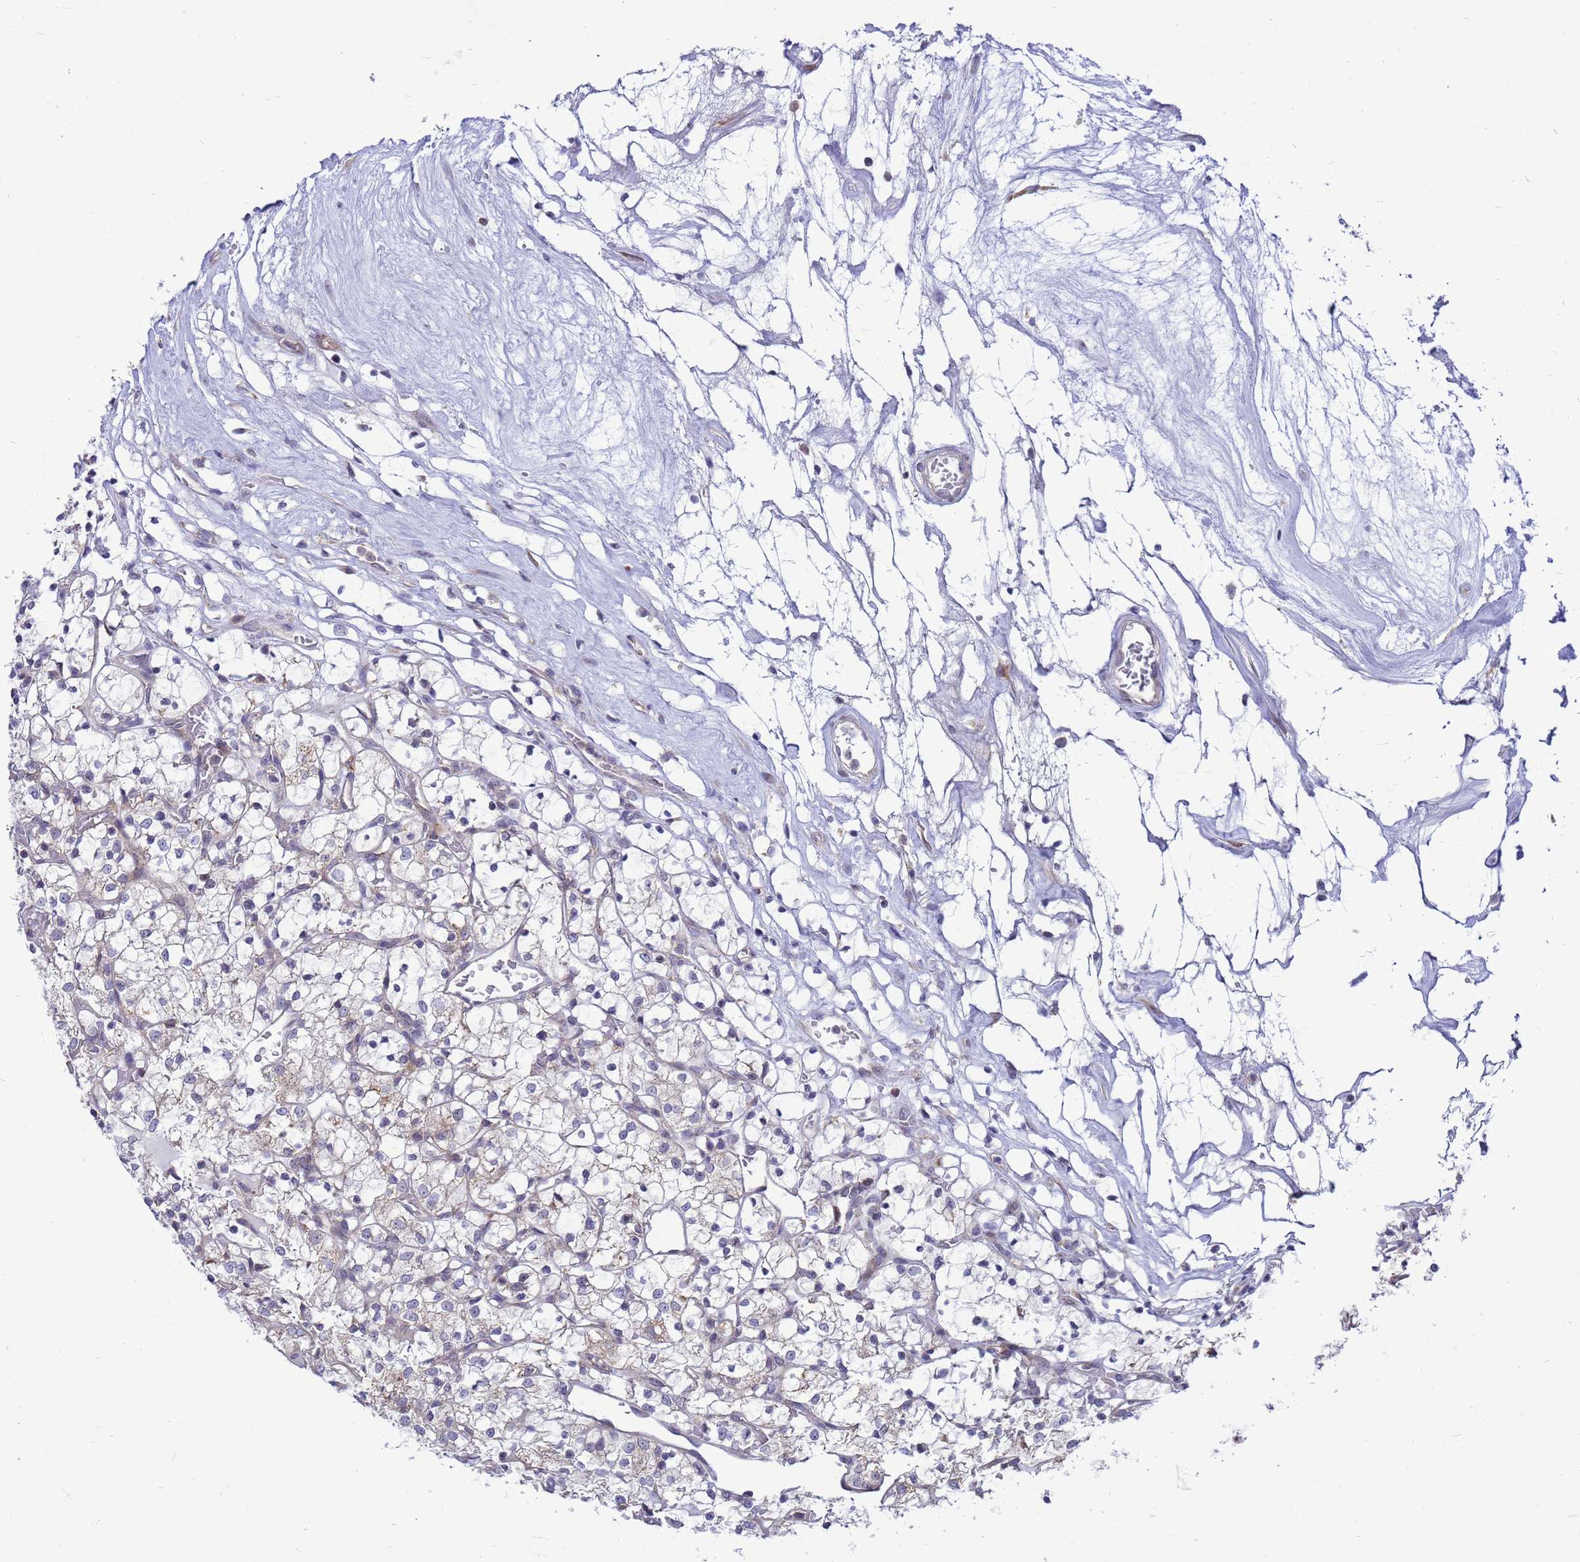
{"staining": {"intensity": "negative", "quantity": "none", "location": "none"}, "tissue": "renal cancer", "cell_type": "Tumor cells", "image_type": "cancer", "snomed": [{"axis": "morphology", "description": "Adenocarcinoma, NOS"}, {"axis": "topography", "description": "Kidney"}], "caption": "There is no significant positivity in tumor cells of adenocarcinoma (renal). (Immunohistochemistry, brightfield microscopy, high magnification).", "gene": "C12orf43", "patient": {"sex": "female", "age": 69}}